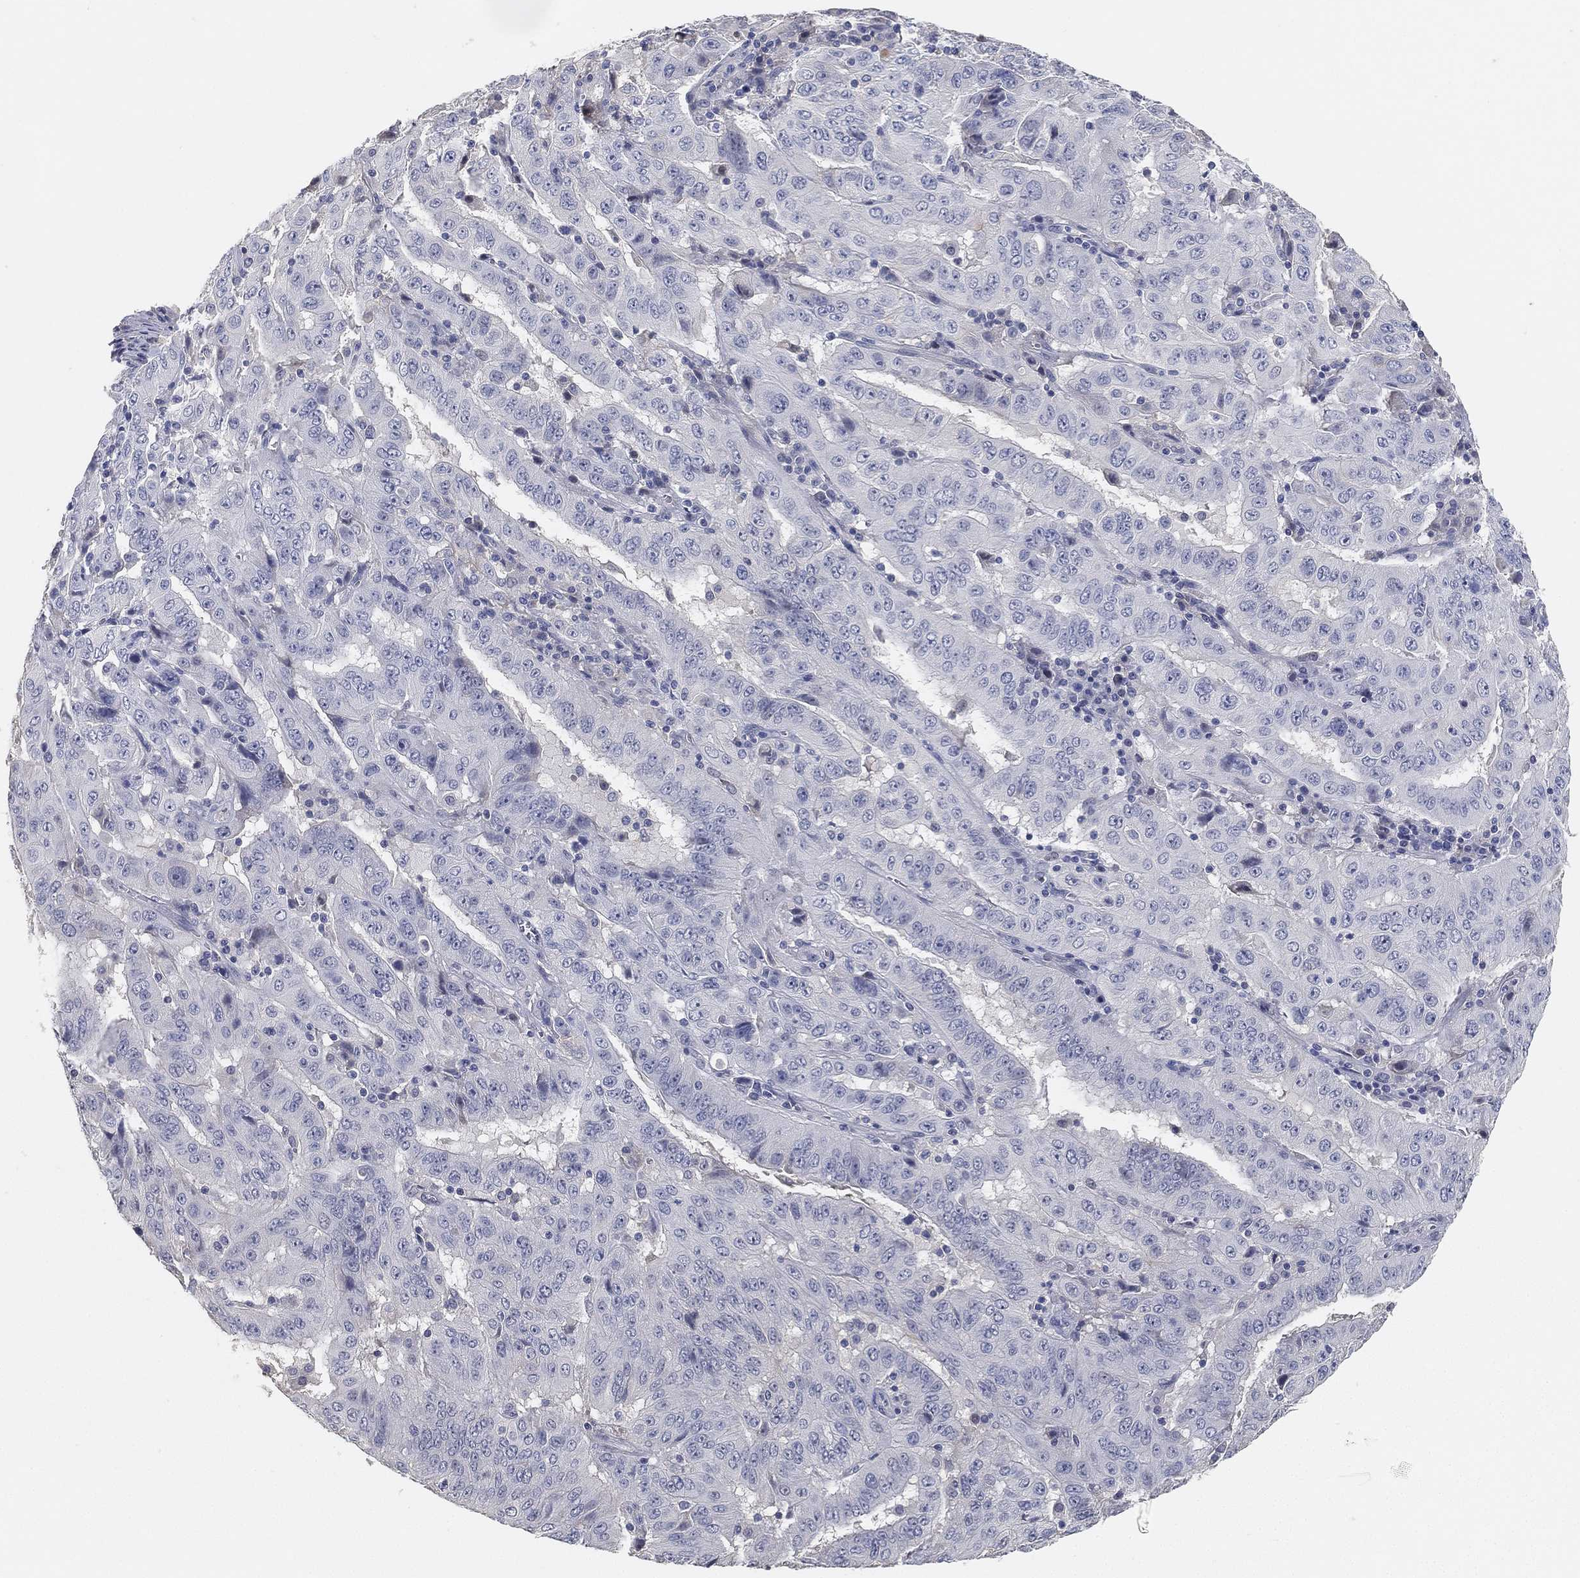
{"staining": {"intensity": "negative", "quantity": "none", "location": "none"}, "tissue": "pancreatic cancer", "cell_type": "Tumor cells", "image_type": "cancer", "snomed": [{"axis": "morphology", "description": "Adenocarcinoma, NOS"}, {"axis": "topography", "description": "Pancreas"}], "caption": "A high-resolution histopathology image shows immunohistochemistry staining of pancreatic cancer (adenocarcinoma), which exhibits no significant expression in tumor cells.", "gene": "GPR61", "patient": {"sex": "male", "age": 63}}